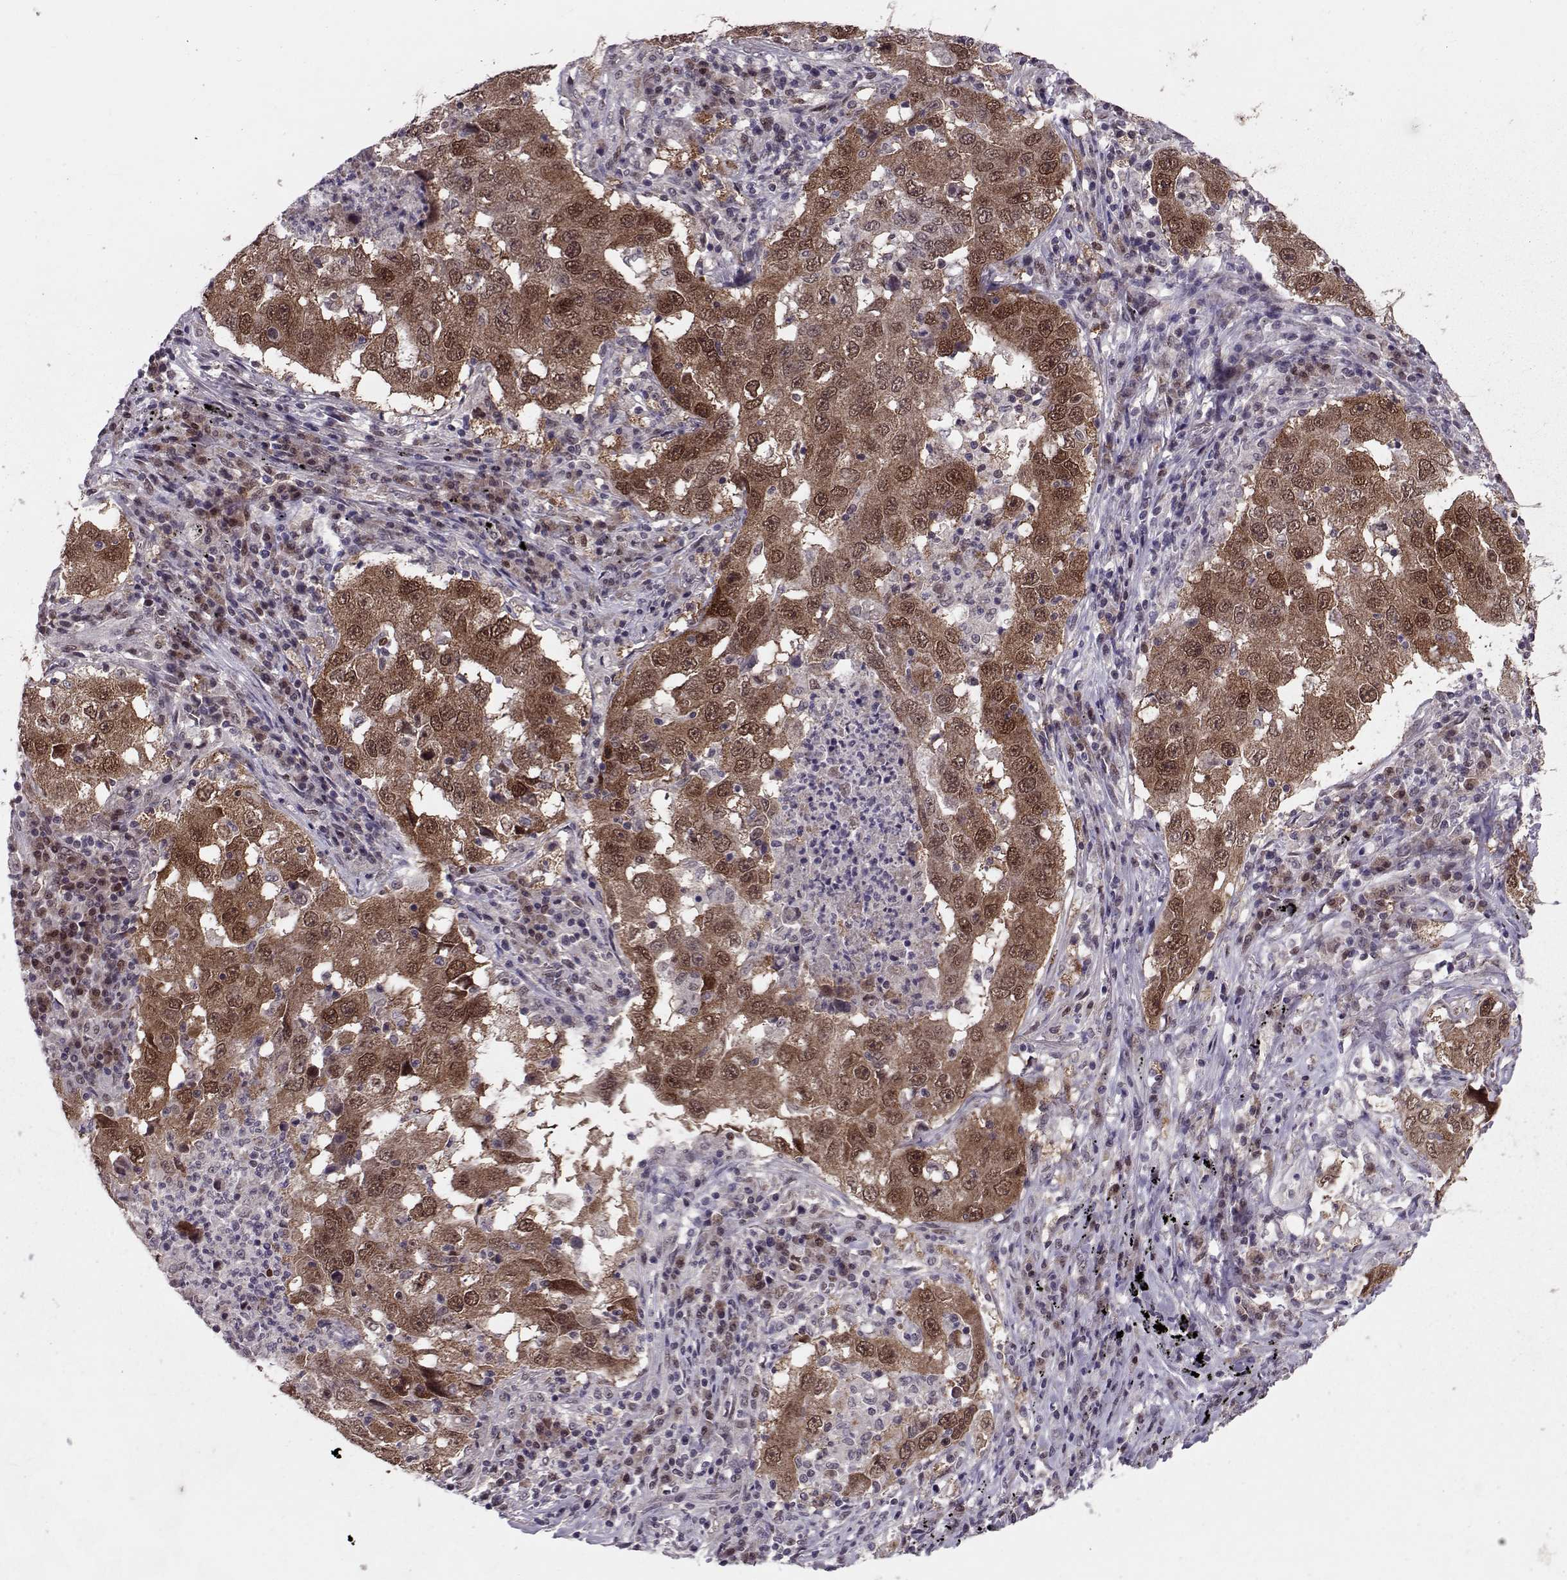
{"staining": {"intensity": "moderate", "quantity": ">75%", "location": "cytoplasmic/membranous,nuclear"}, "tissue": "lung cancer", "cell_type": "Tumor cells", "image_type": "cancer", "snomed": [{"axis": "morphology", "description": "Adenocarcinoma, NOS"}, {"axis": "topography", "description": "Lung"}], "caption": "A photomicrograph of lung cancer (adenocarcinoma) stained for a protein exhibits moderate cytoplasmic/membranous and nuclear brown staining in tumor cells. The protein of interest is stained brown, and the nuclei are stained in blue (DAB IHC with brightfield microscopy, high magnification).", "gene": "CDK4", "patient": {"sex": "male", "age": 73}}